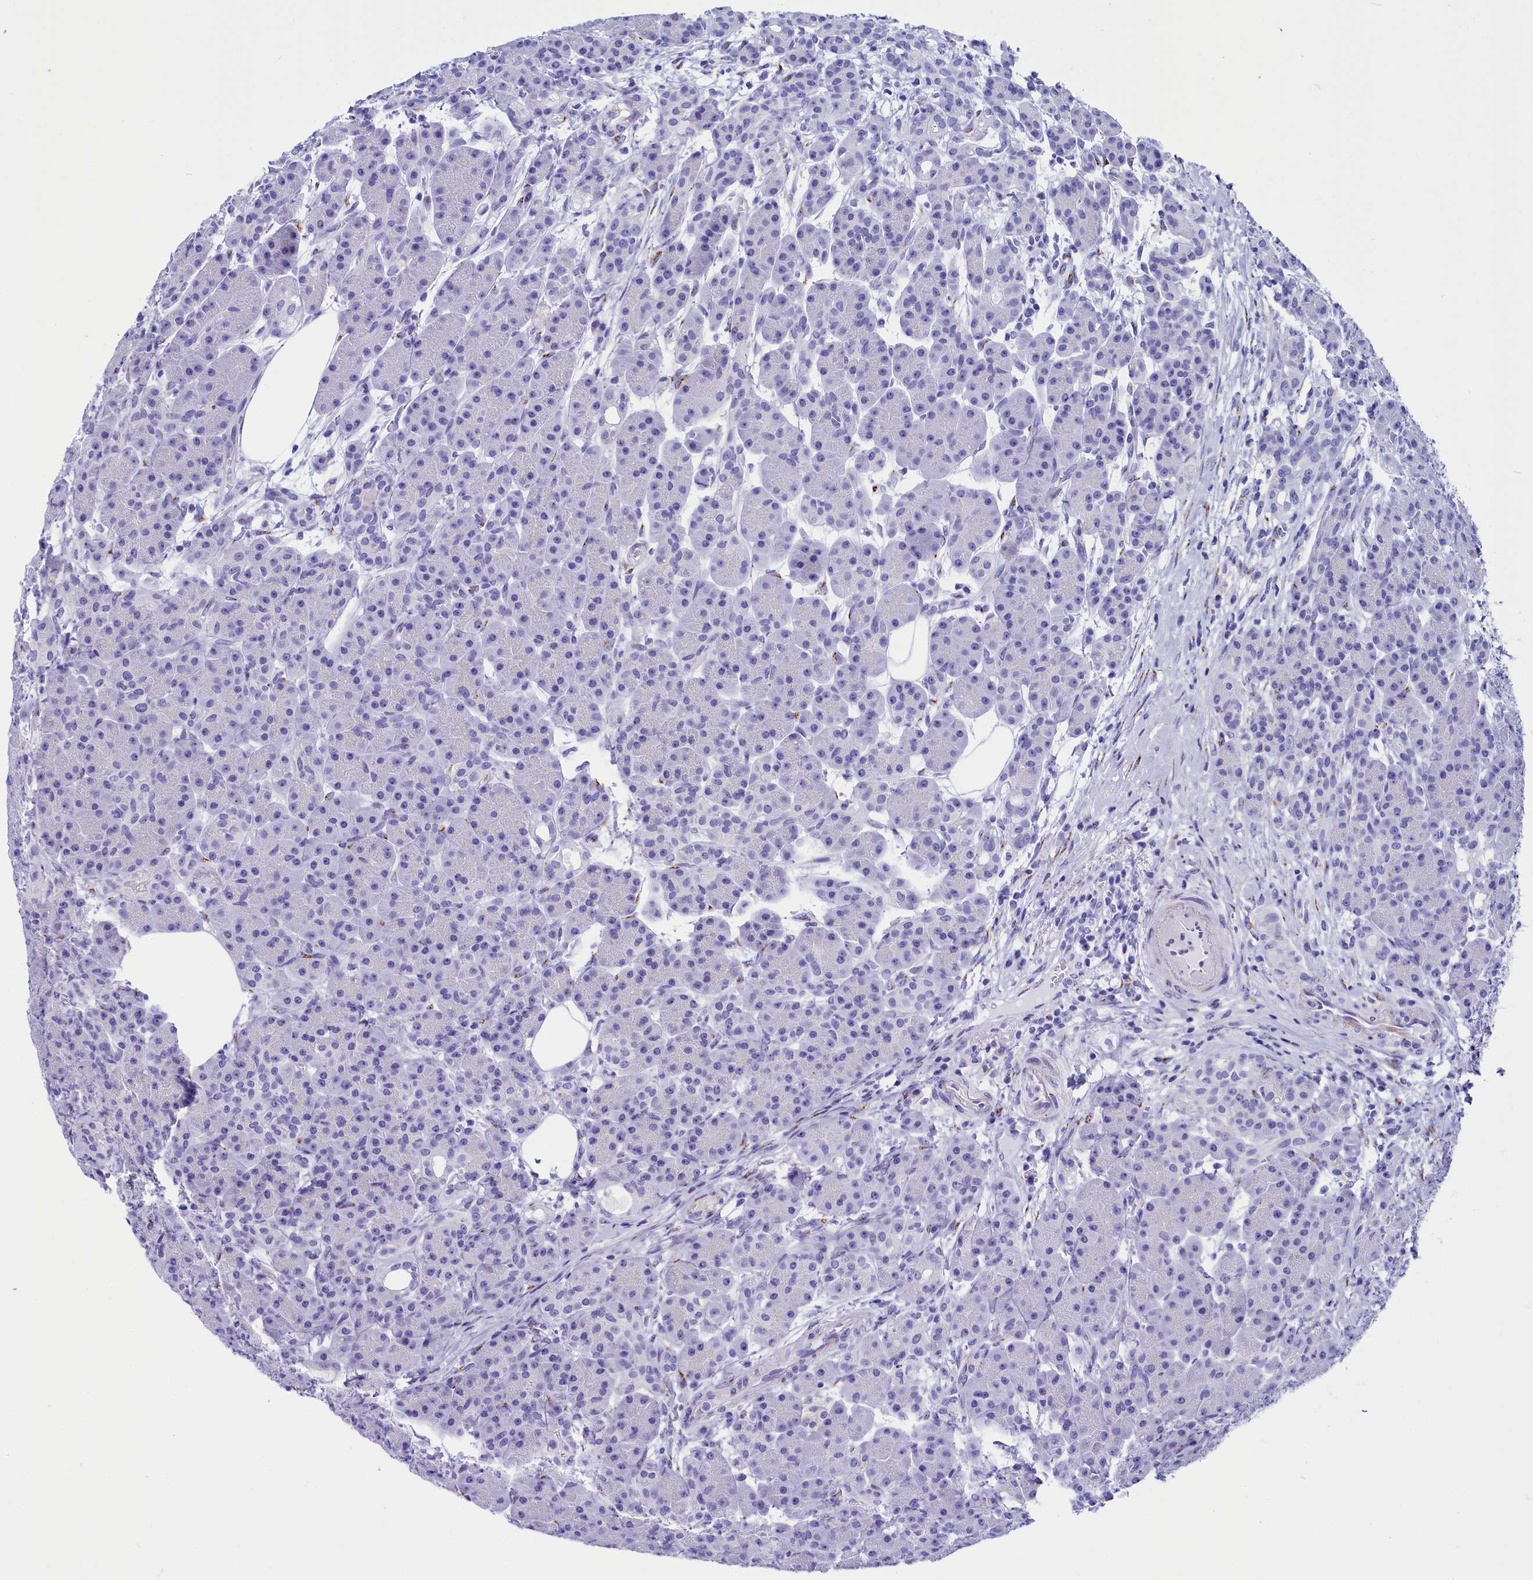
{"staining": {"intensity": "negative", "quantity": "none", "location": "none"}, "tissue": "pancreas", "cell_type": "Exocrine glandular cells", "image_type": "normal", "snomed": [{"axis": "morphology", "description": "Normal tissue, NOS"}, {"axis": "topography", "description": "Pancreas"}], "caption": "DAB immunohistochemical staining of unremarkable pancreas exhibits no significant staining in exocrine glandular cells.", "gene": "AP3B2", "patient": {"sex": "male", "age": 63}}